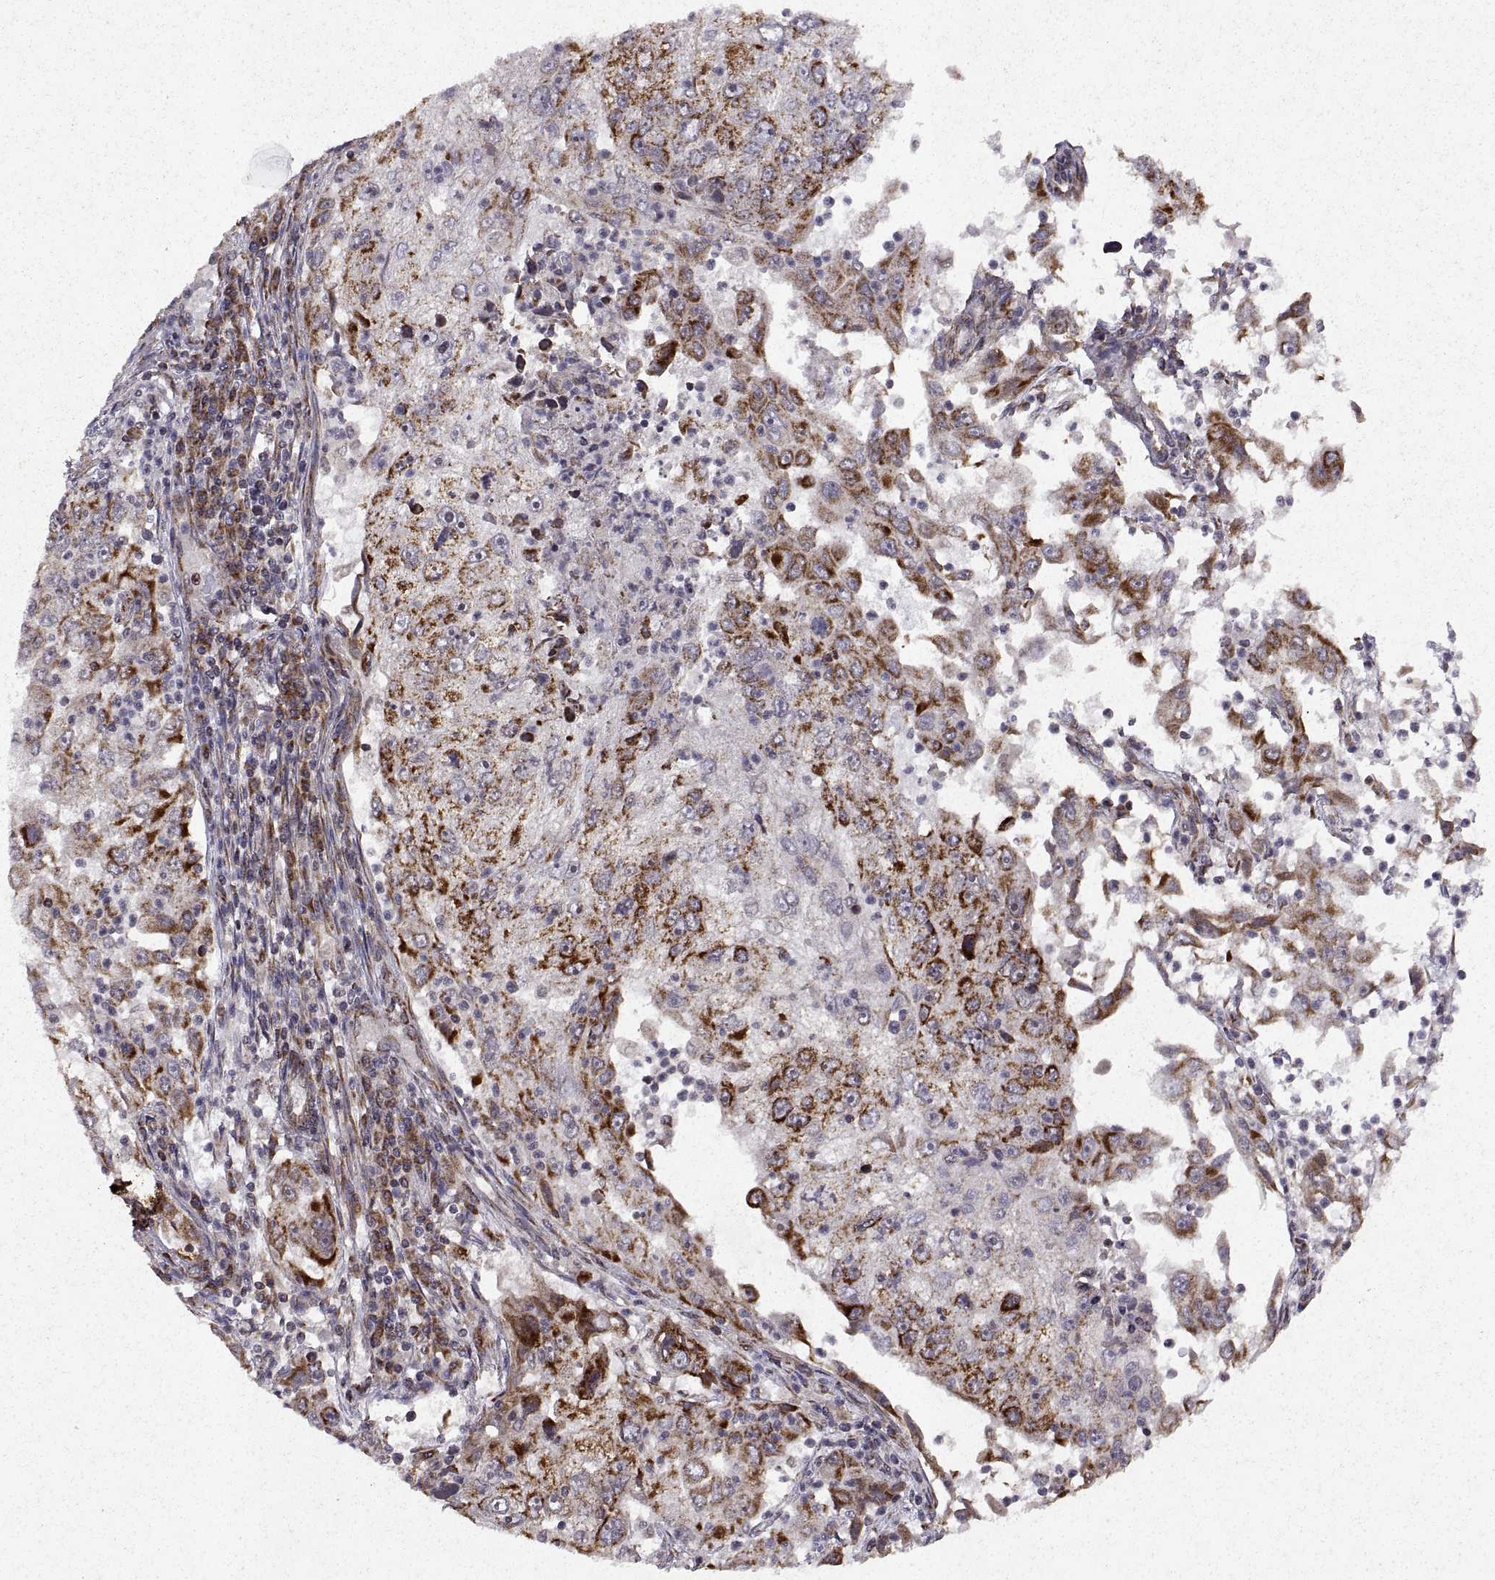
{"staining": {"intensity": "moderate", "quantity": "25%-75%", "location": "cytoplasmic/membranous"}, "tissue": "cervical cancer", "cell_type": "Tumor cells", "image_type": "cancer", "snomed": [{"axis": "morphology", "description": "Squamous cell carcinoma, NOS"}, {"axis": "topography", "description": "Cervix"}], "caption": "Immunohistochemistry (IHC) image of neoplastic tissue: squamous cell carcinoma (cervical) stained using IHC displays medium levels of moderate protein expression localized specifically in the cytoplasmic/membranous of tumor cells, appearing as a cytoplasmic/membranous brown color.", "gene": "MANBAL", "patient": {"sex": "female", "age": 36}}